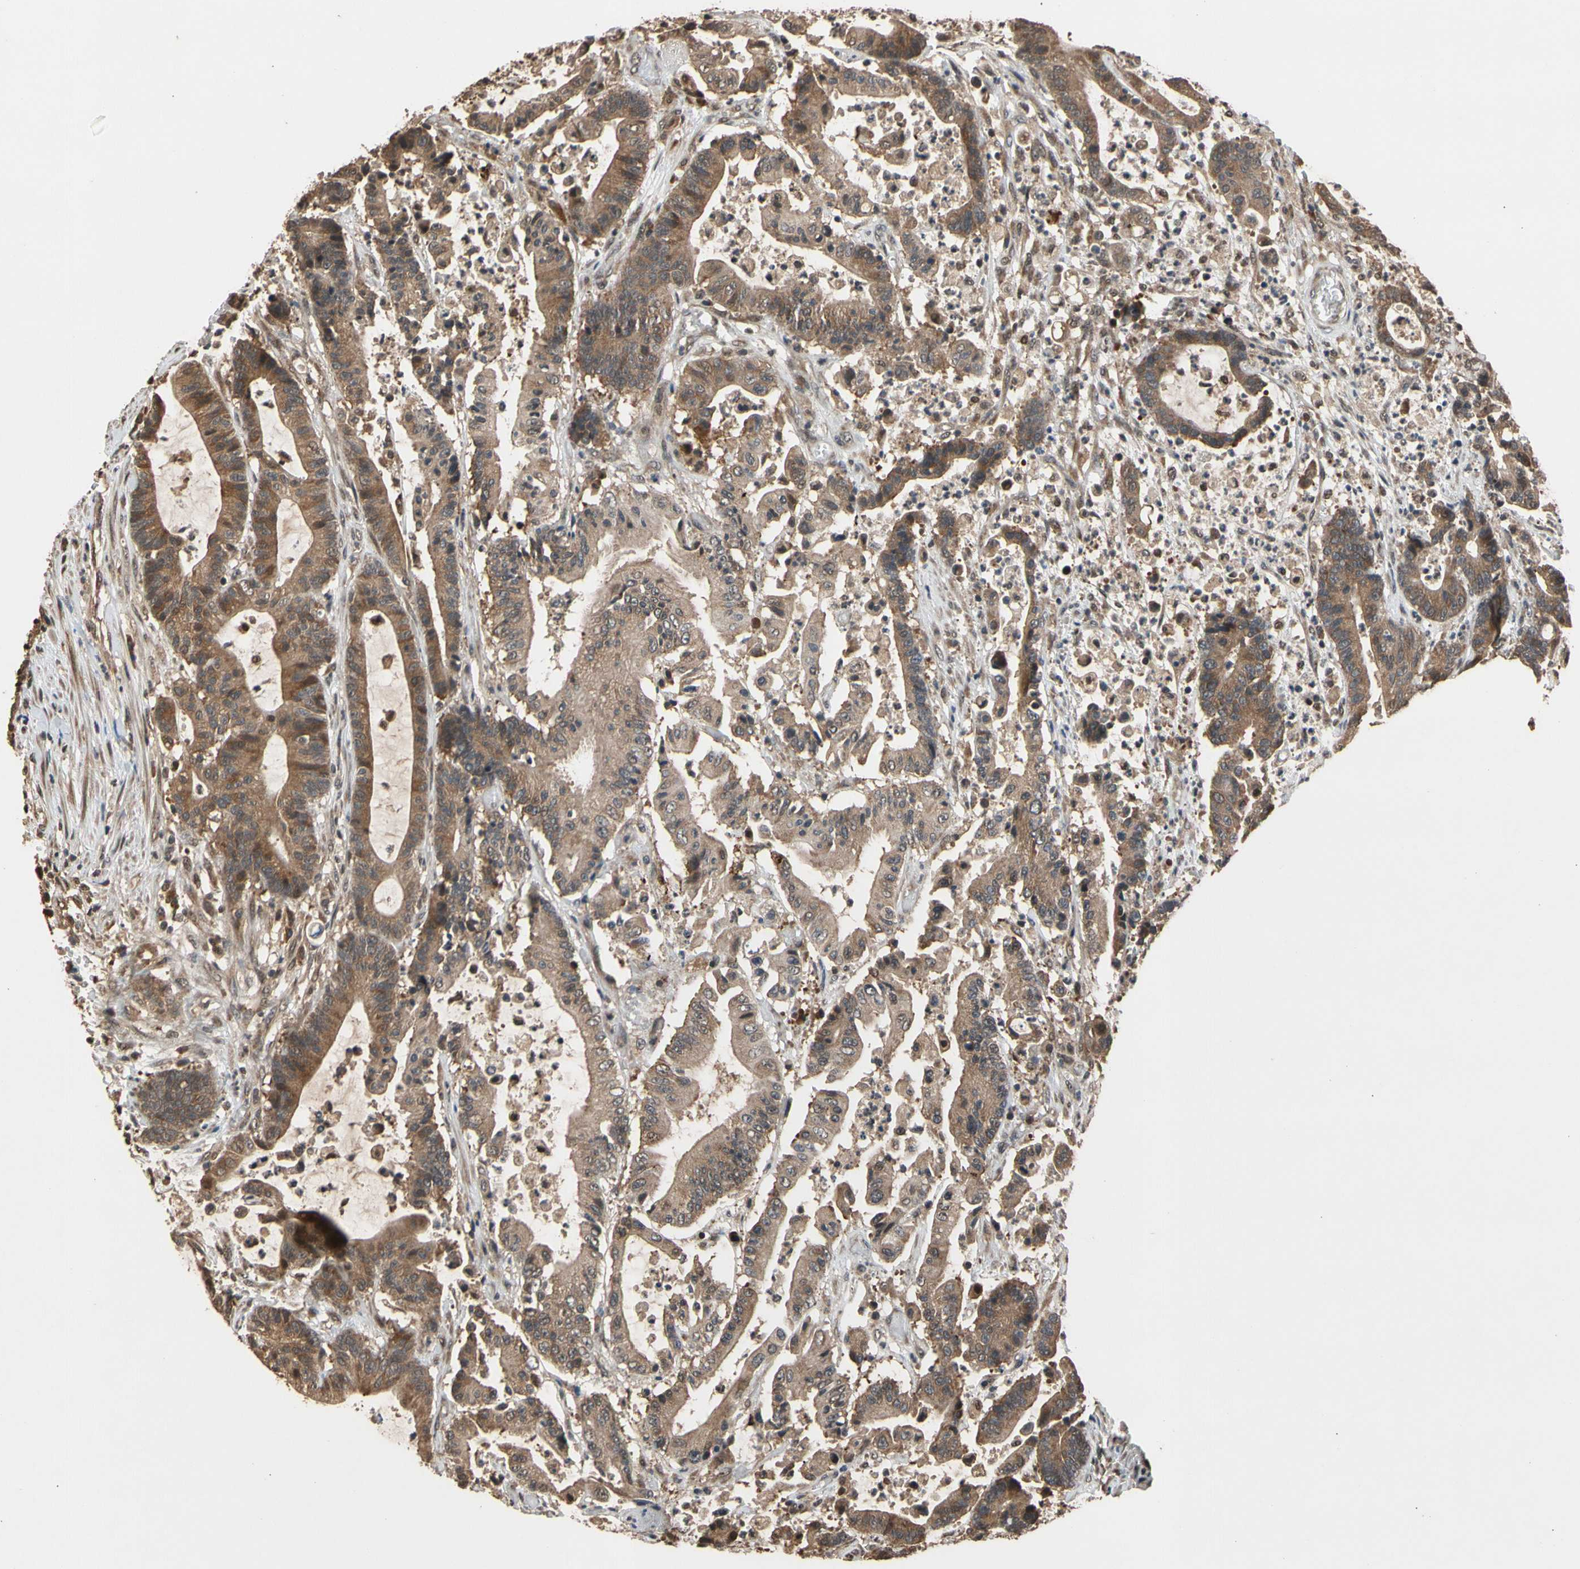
{"staining": {"intensity": "moderate", "quantity": ">75%", "location": "cytoplasmic/membranous"}, "tissue": "colorectal cancer", "cell_type": "Tumor cells", "image_type": "cancer", "snomed": [{"axis": "morphology", "description": "Adenocarcinoma, NOS"}, {"axis": "topography", "description": "Colon"}], "caption": "IHC (DAB) staining of colorectal adenocarcinoma reveals moderate cytoplasmic/membranous protein positivity in about >75% of tumor cells.", "gene": "TMEM230", "patient": {"sex": "female", "age": 84}}